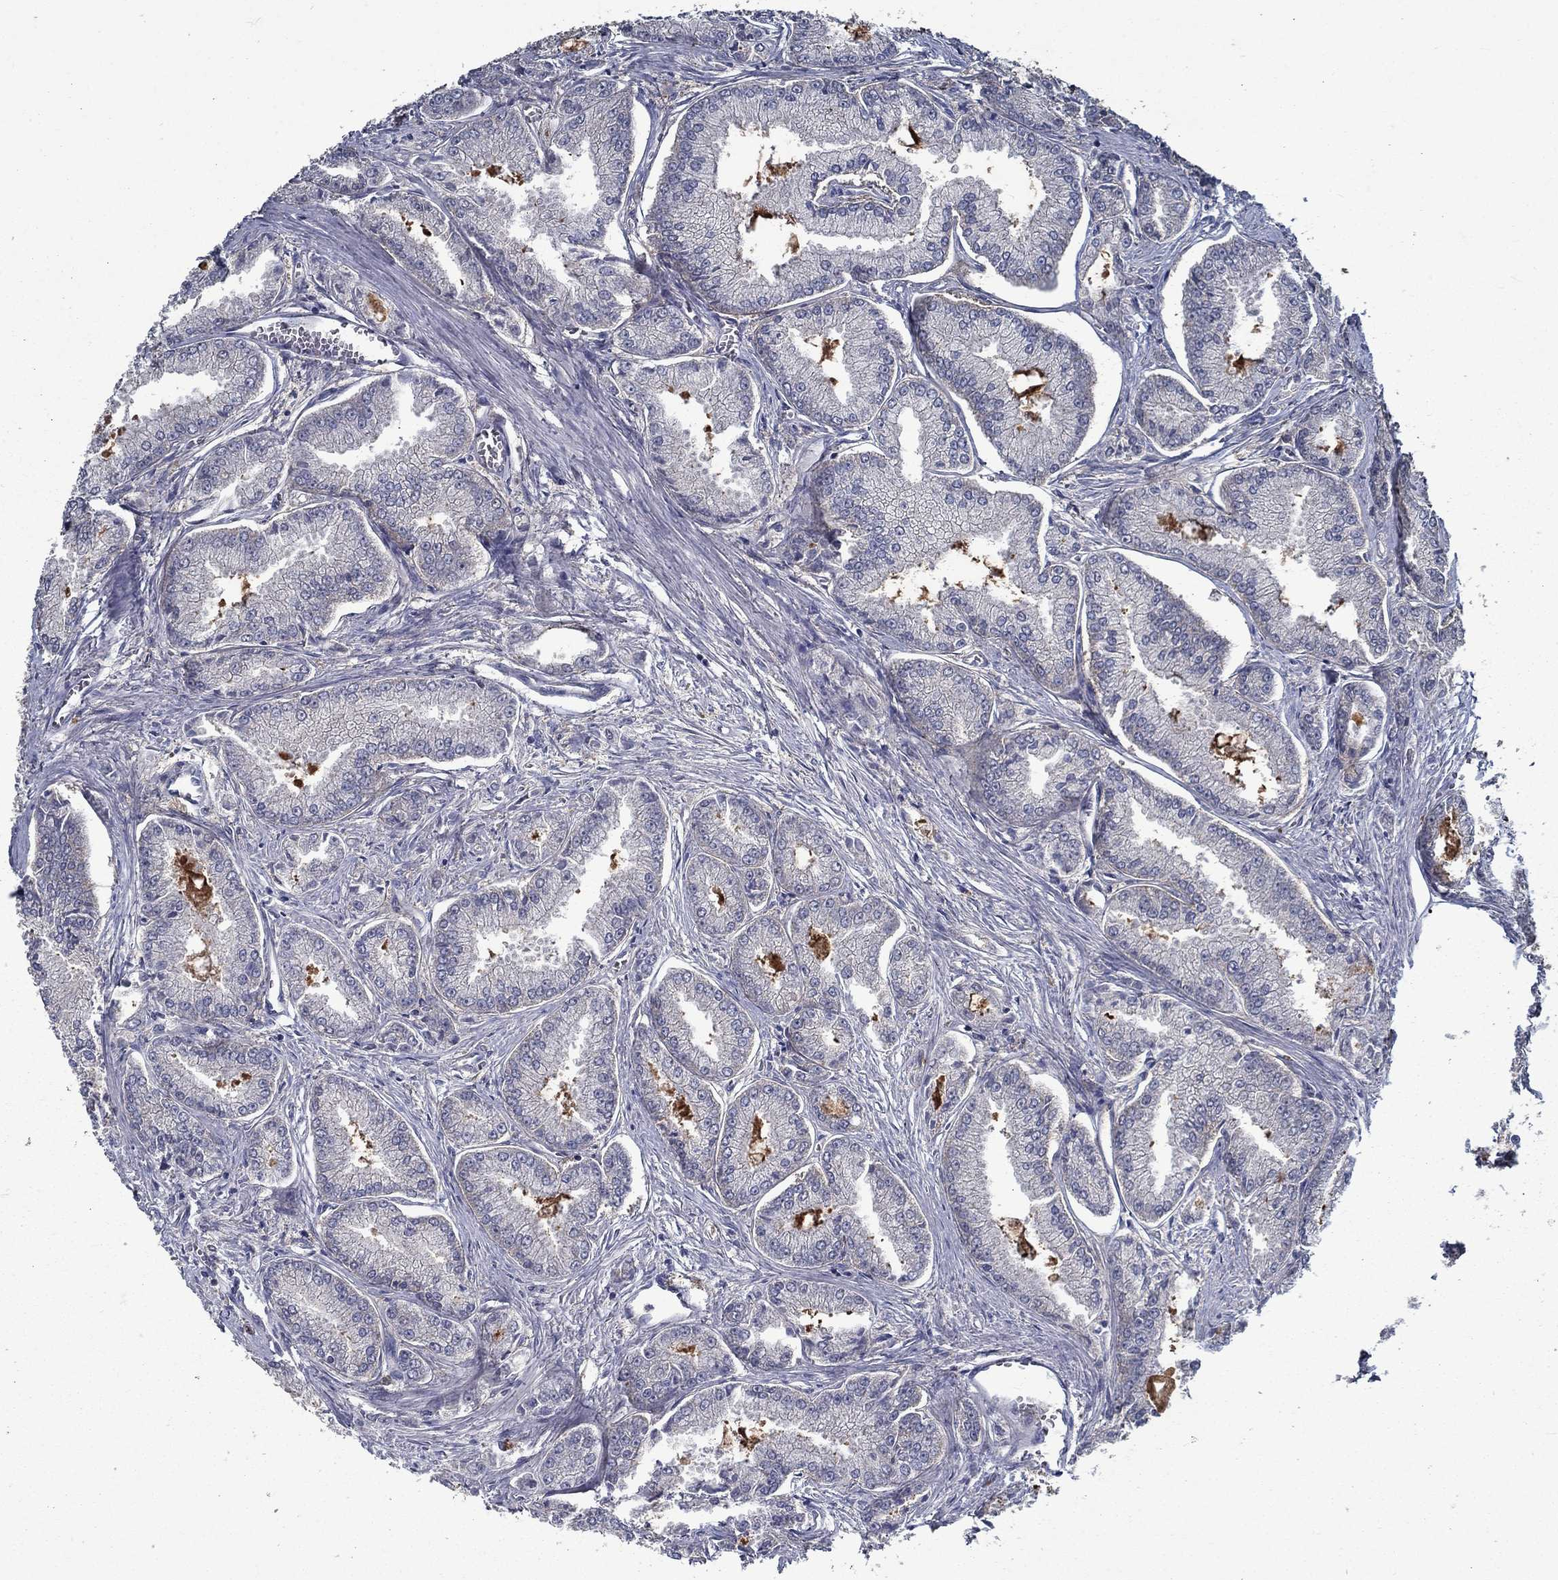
{"staining": {"intensity": "negative", "quantity": "none", "location": "none"}, "tissue": "prostate cancer", "cell_type": "Tumor cells", "image_type": "cancer", "snomed": [{"axis": "morphology", "description": "Adenocarcinoma, NOS"}, {"axis": "morphology", "description": "Adenocarcinoma, High grade"}, {"axis": "topography", "description": "Prostate"}], "caption": "Tumor cells are negative for protein expression in human prostate adenocarcinoma.", "gene": "SLC44A1", "patient": {"sex": "male", "age": 70}}